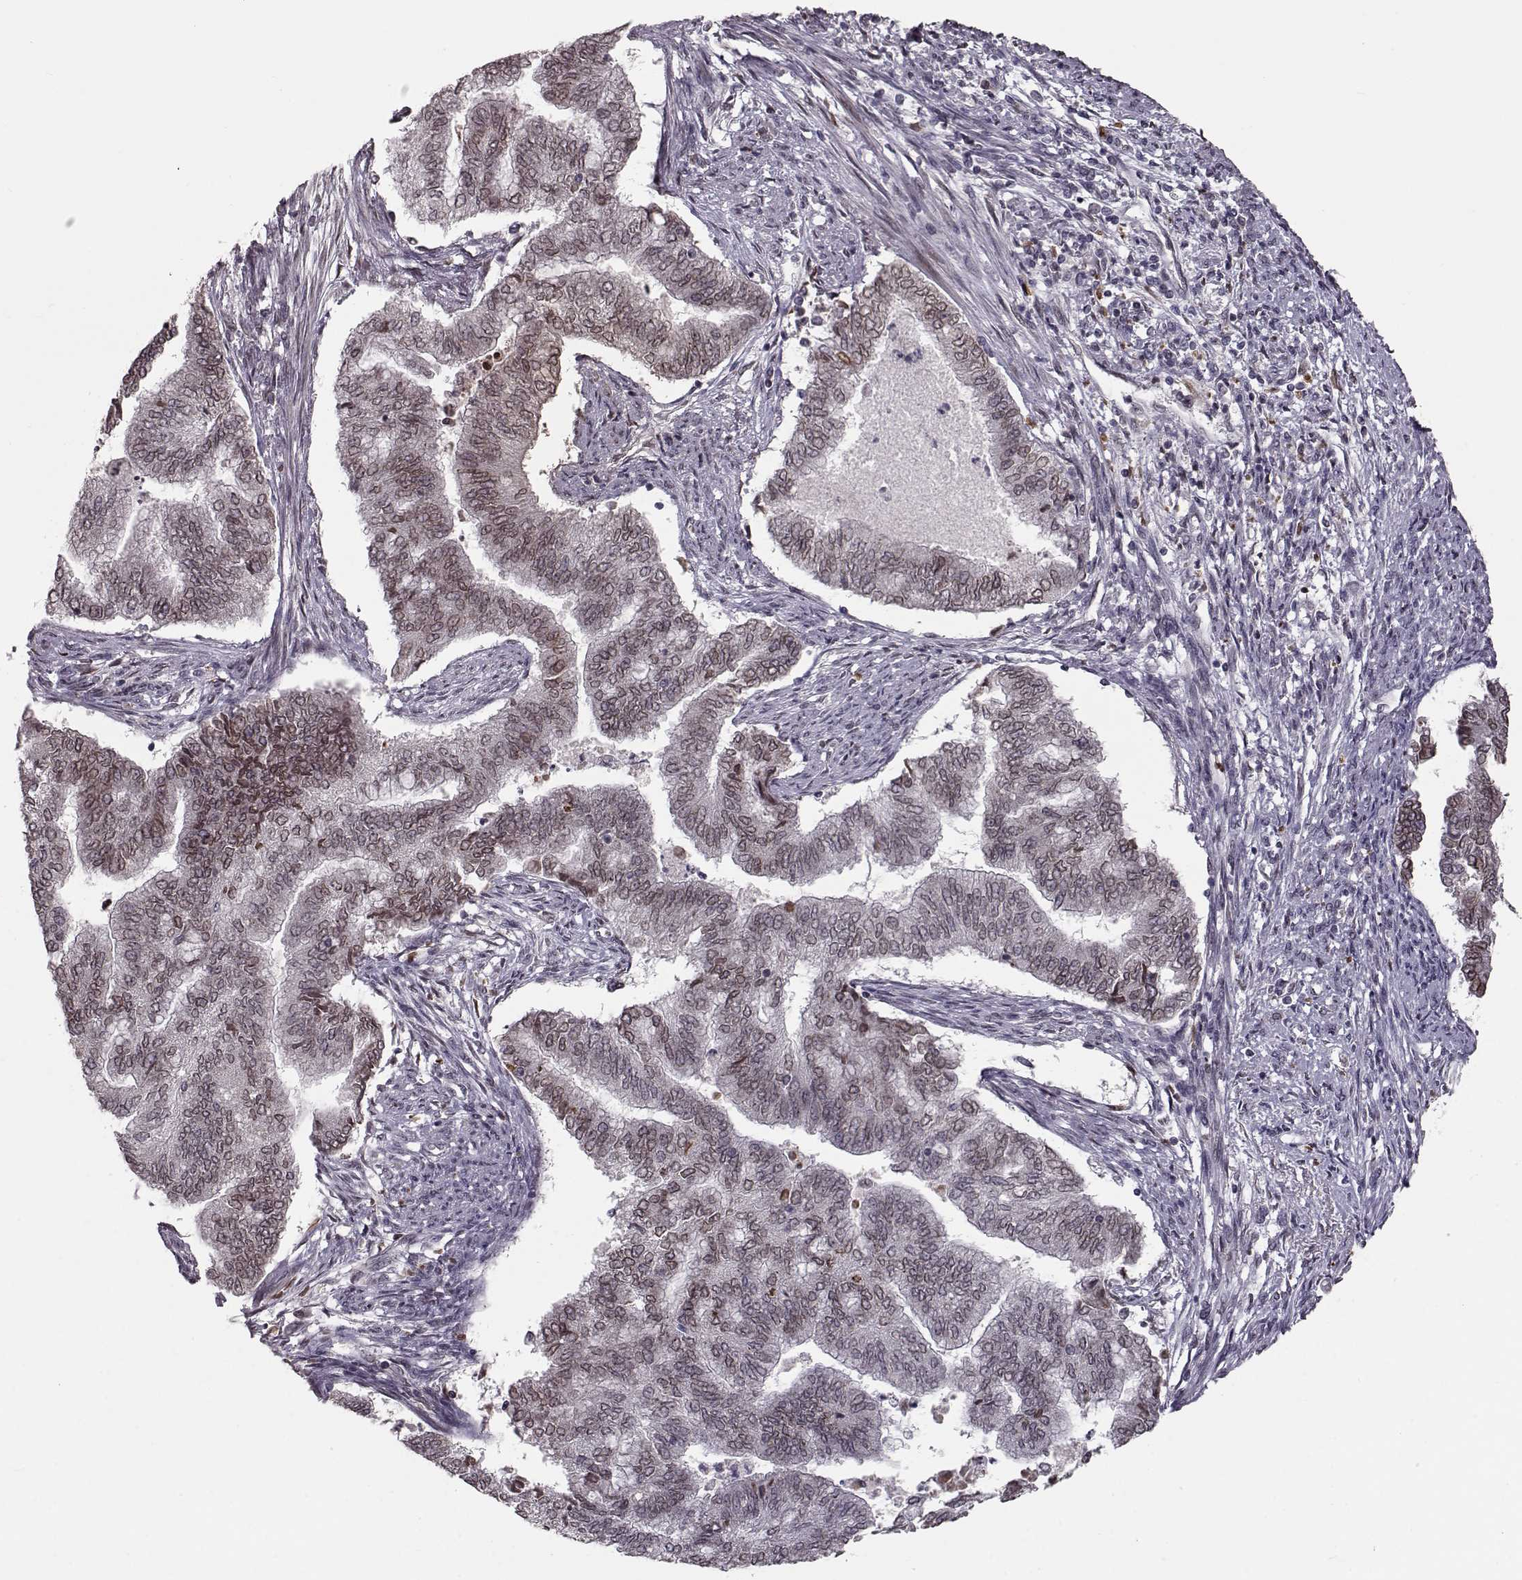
{"staining": {"intensity": "weak", "quantity": ">75%", "location": "cytoplasmic/membranous,nuclear"}, "tissue": "endometrial cancer", "cell_type": "Tumor cells", "image_type": "cancer", "snomed": [{"axis": "morphology", "description": "Adenocarcinoma, NOS"}, {"axis": "topography", "description": "Endometrium"}], "caption": "A brown stain shows weak cytoplasmic/membranous and nuclear expression of a protein in endometrial cancer tumor cells. The staining is performed using DAB brown chromogen to label protein expression. The nuclei are counter-stained blue using hematoxylin.", "gene": "NUP37", "patient": {"sex": "female", "age": 65}}